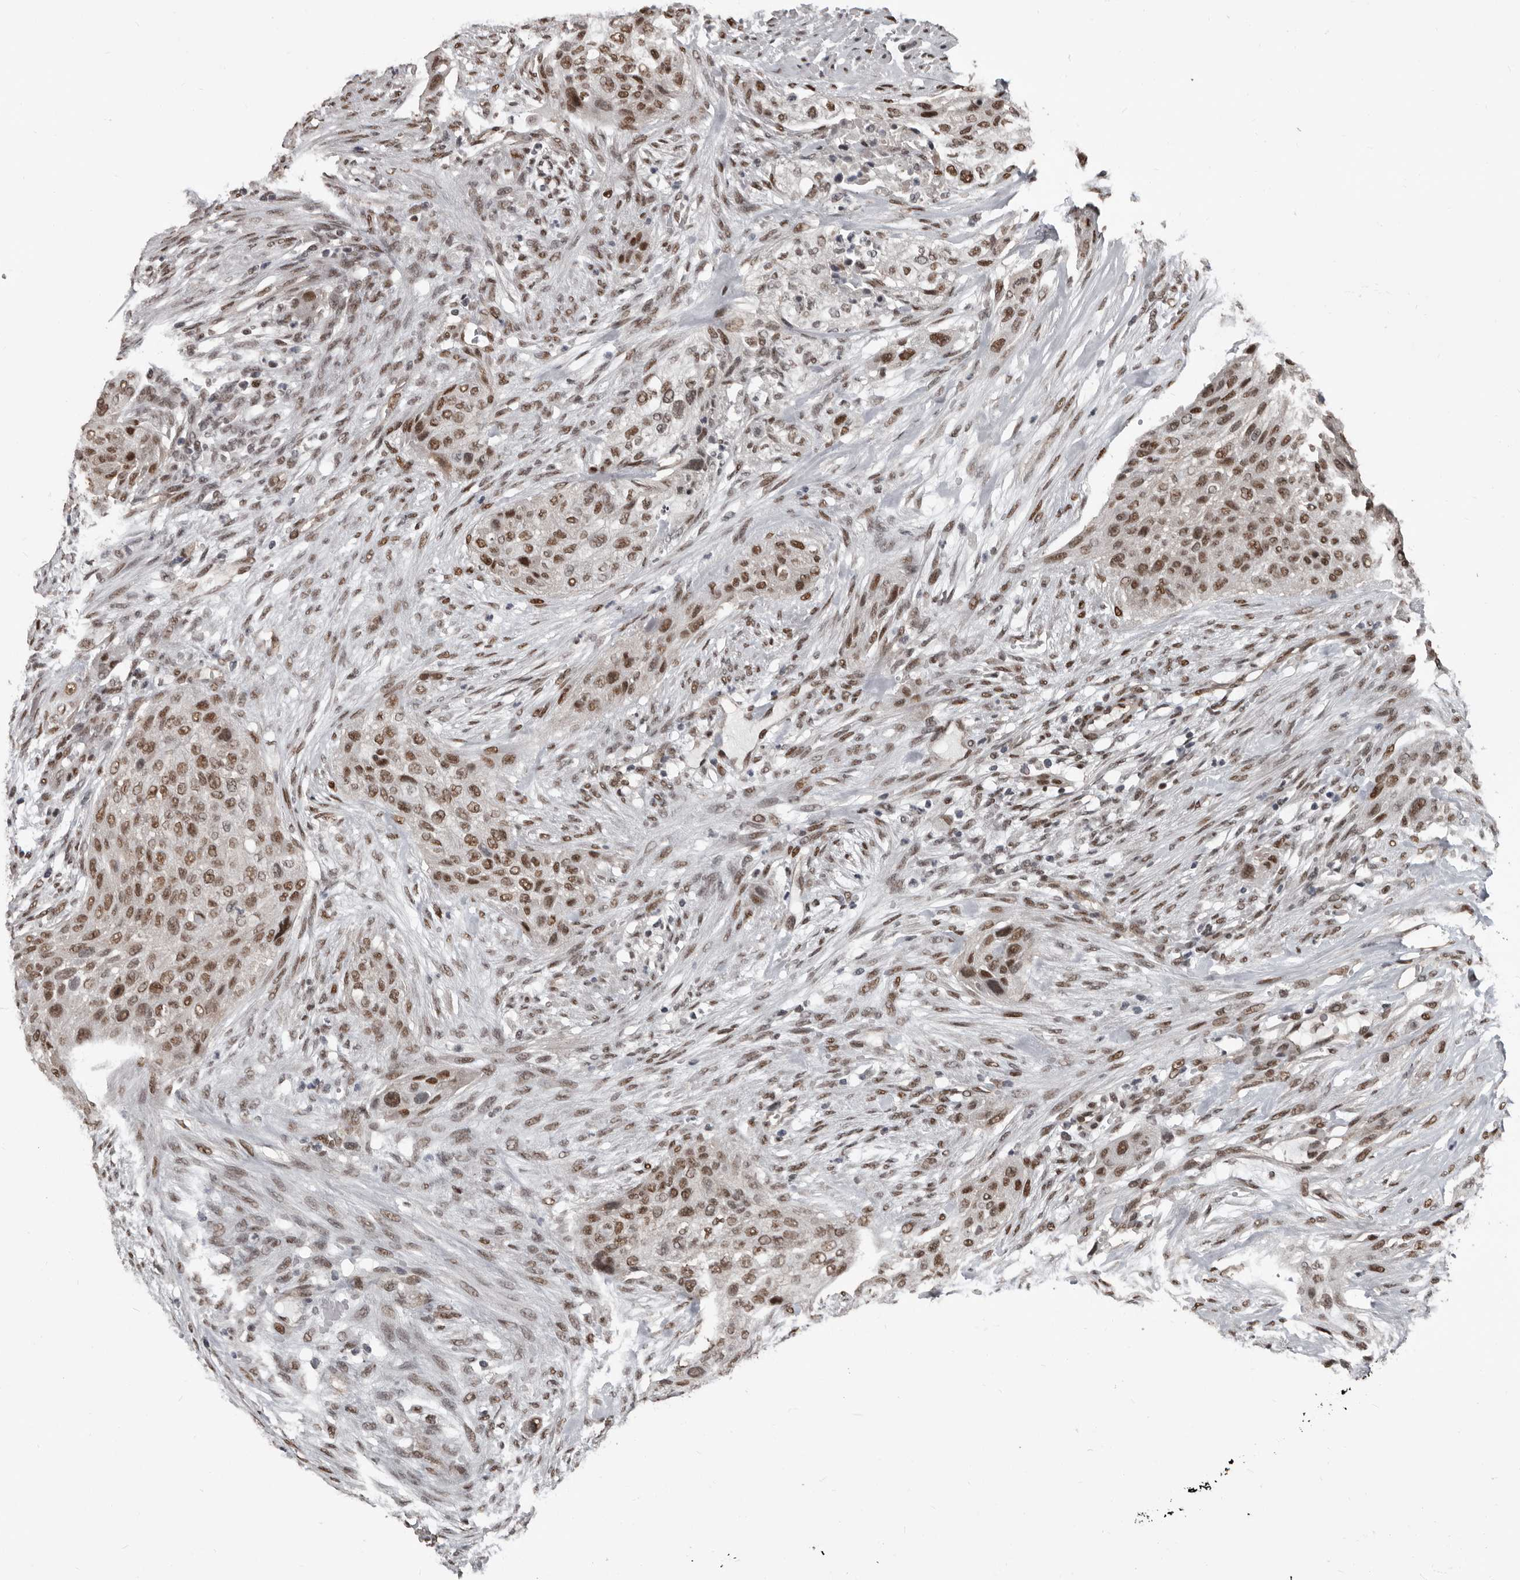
{"staining": {"intensity": "moderate", "quantity": ">75%", "location": "nuclear"}, "tissue": "urothelial cancer", "cell_type": "Tumor cells", "image_type": "cancer", "snomed": [{"axis": "morphology", "description": "Urothelial carcinoma, High grade"}, {"axis": "topography", "description": "Urinary bladder"}], "caption": "High-grade urothelial carcinoma was stained to show a protein in brown. There is medium levels of moderate nuclear positivity in approximately >75% of tumor cells. Nuclei are stained in blue.", "gene": "CHD1L", "patient": {"sex": "male", "age": 35}}